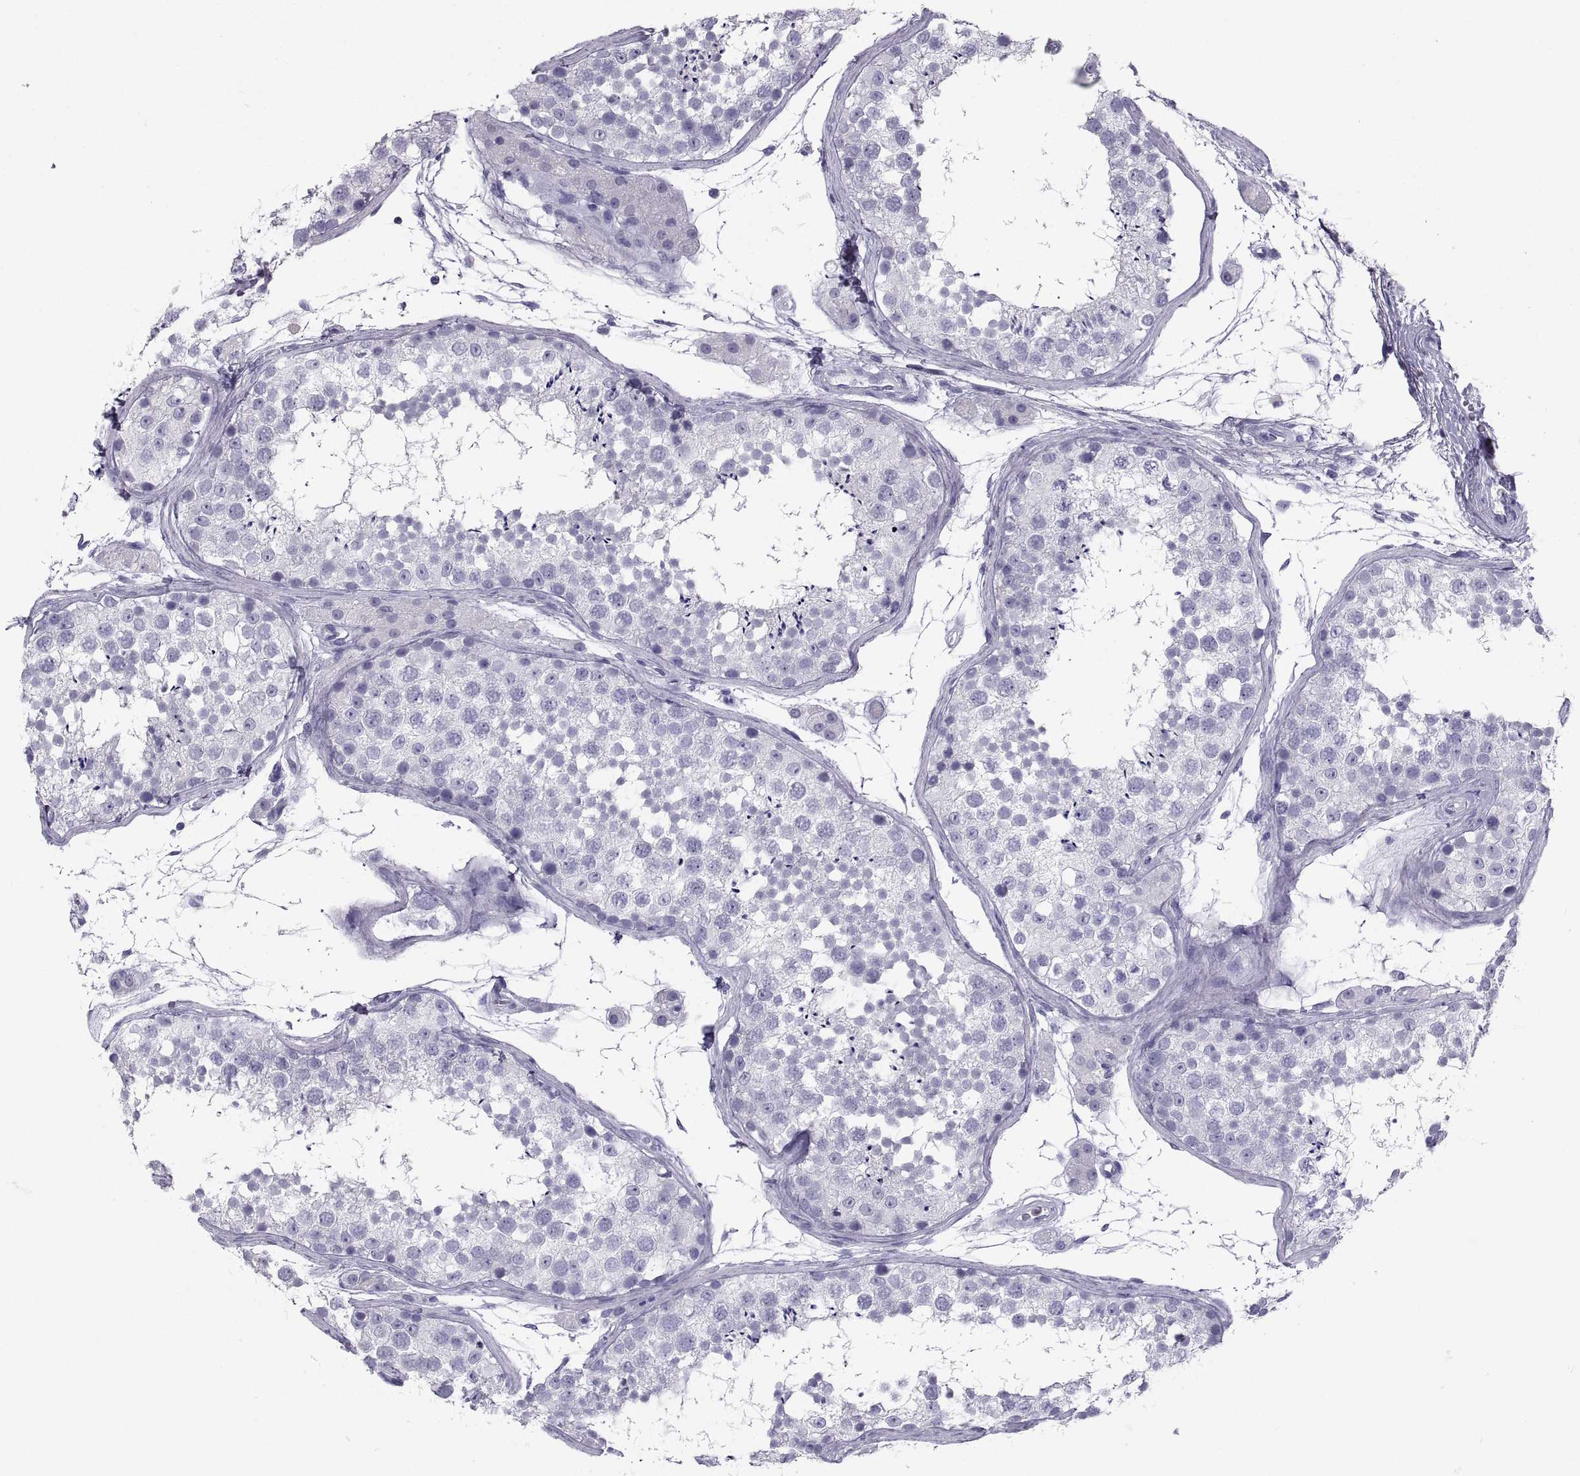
{"staining": {"intensity": "negative", "quantity": "none", "location": "none"}, "tissue": "testis", "cell_type": "Cells in seminiferous ducts", "image_type": "normal", "snomed": [{"axis": "morphology", "description": "Normal tissue, NOS"}, {"axis": "topography", "description": "Testis"}], "caption": "High magnification brightfield microscopy of normal testis stained with DAB (3,3'-diaminobenzidine) (brown) and counterstained with hematoxylin (blue): cells in seminiferous ducts show no significant staining. Nuclei are stained in blue.", "gene": "PCSK1N", "patient": {"sex": "male", "age": 41}}